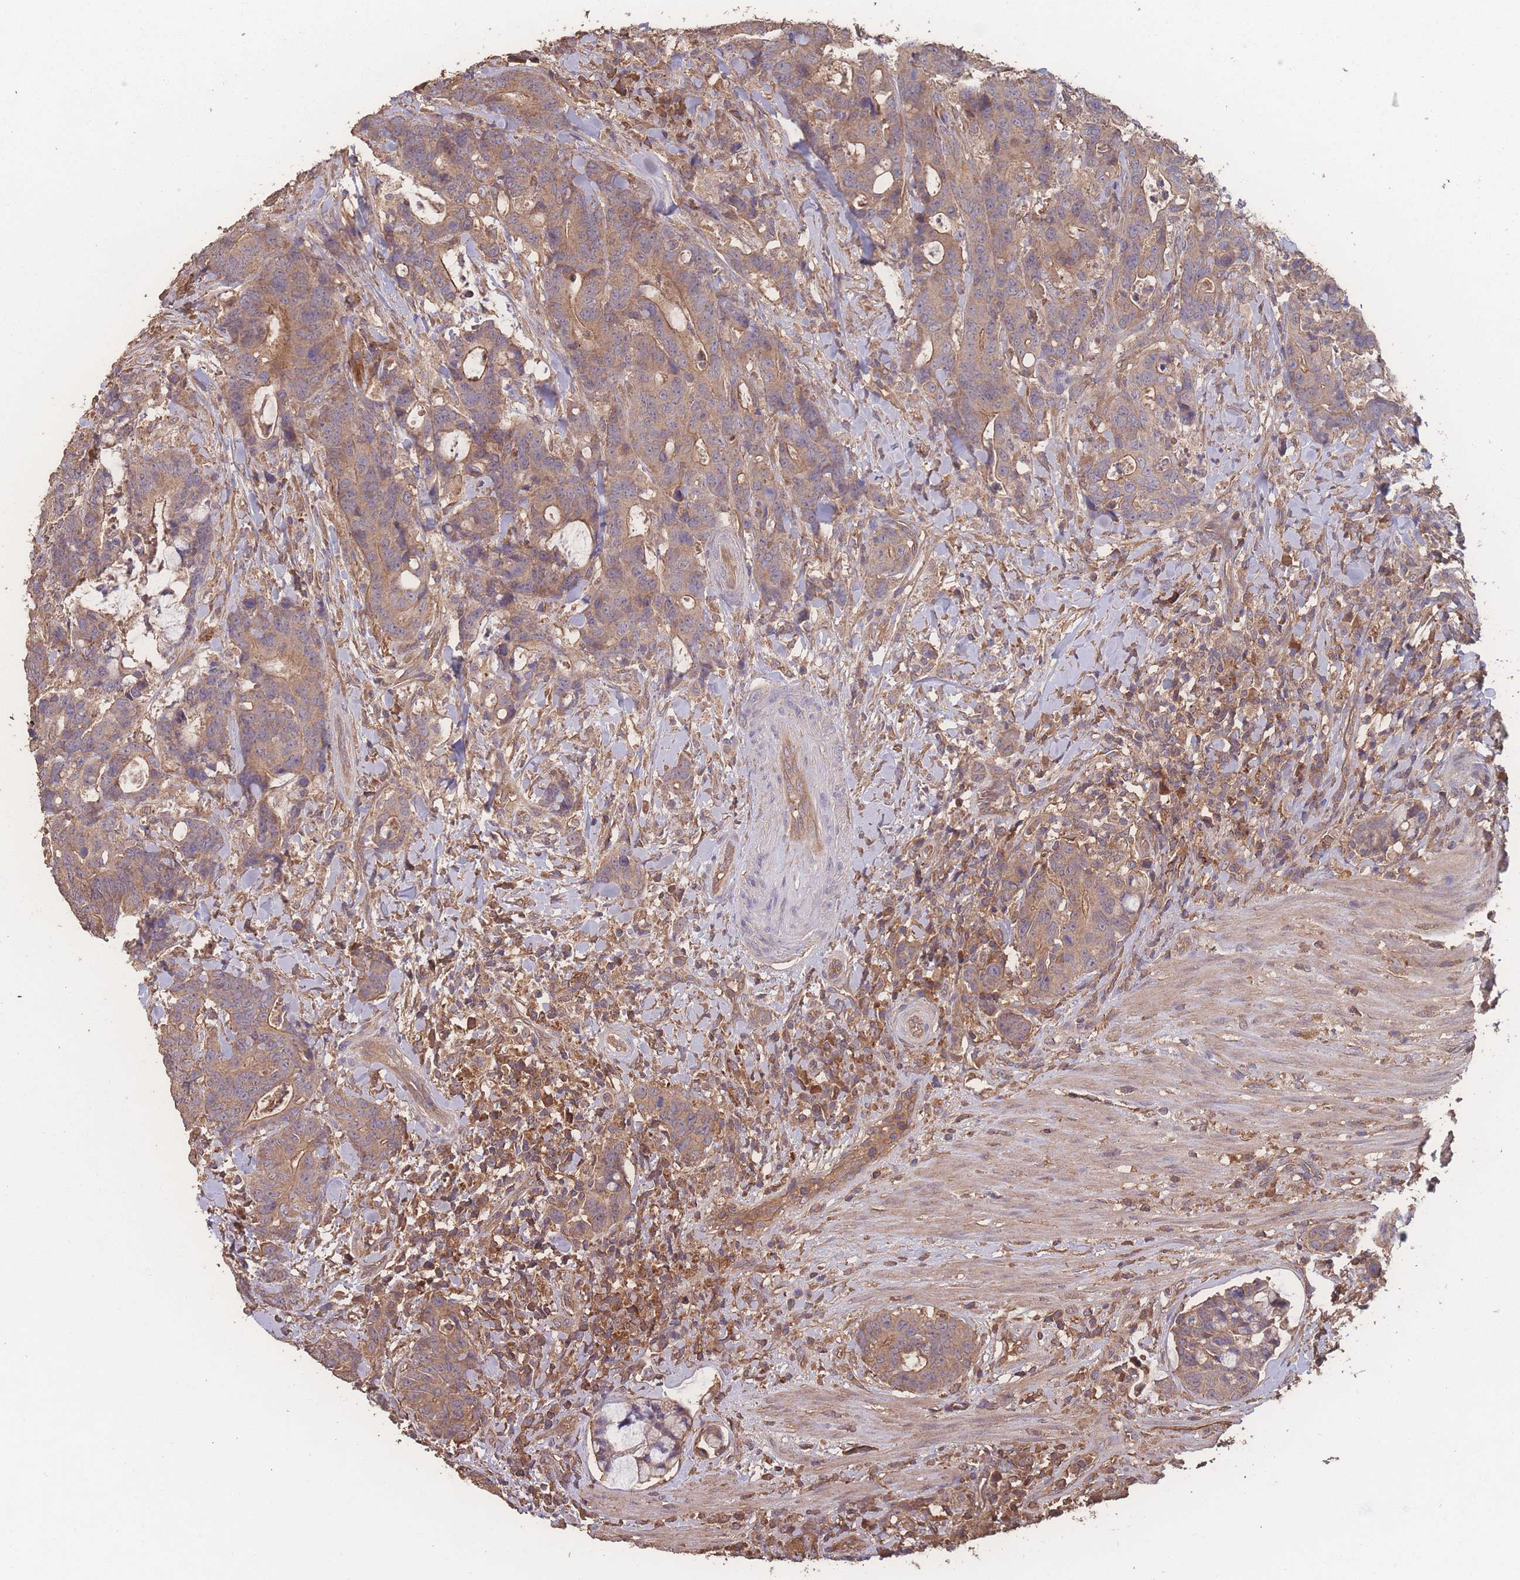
{"staining": {"intensity": "moderate", "quantity": ">75%", "location": "cytoplasmic/membranous"}, "tissue": "colorectal cancer", "cell_type": "Tumor cells", "image_type": "cancer", "snomed": [{"axis": "morphology", "description": "Adenocarcinoma, NOS"}, {"axis": "topography", "description": "Colon"}], "caption": "Immunohistochemistry of colorectal cancer (adenocarcinoma) exhibits medium levels of moderate cytoplasmic/membranous staining in approximately >75% of tumor cells. (DAB (3,3'-diaminobenzidine) IHC, brown staining for protein, blue staining for nuclei).", "gene": "ATXN10", "patient": {"sex": "female", "age": 82}}